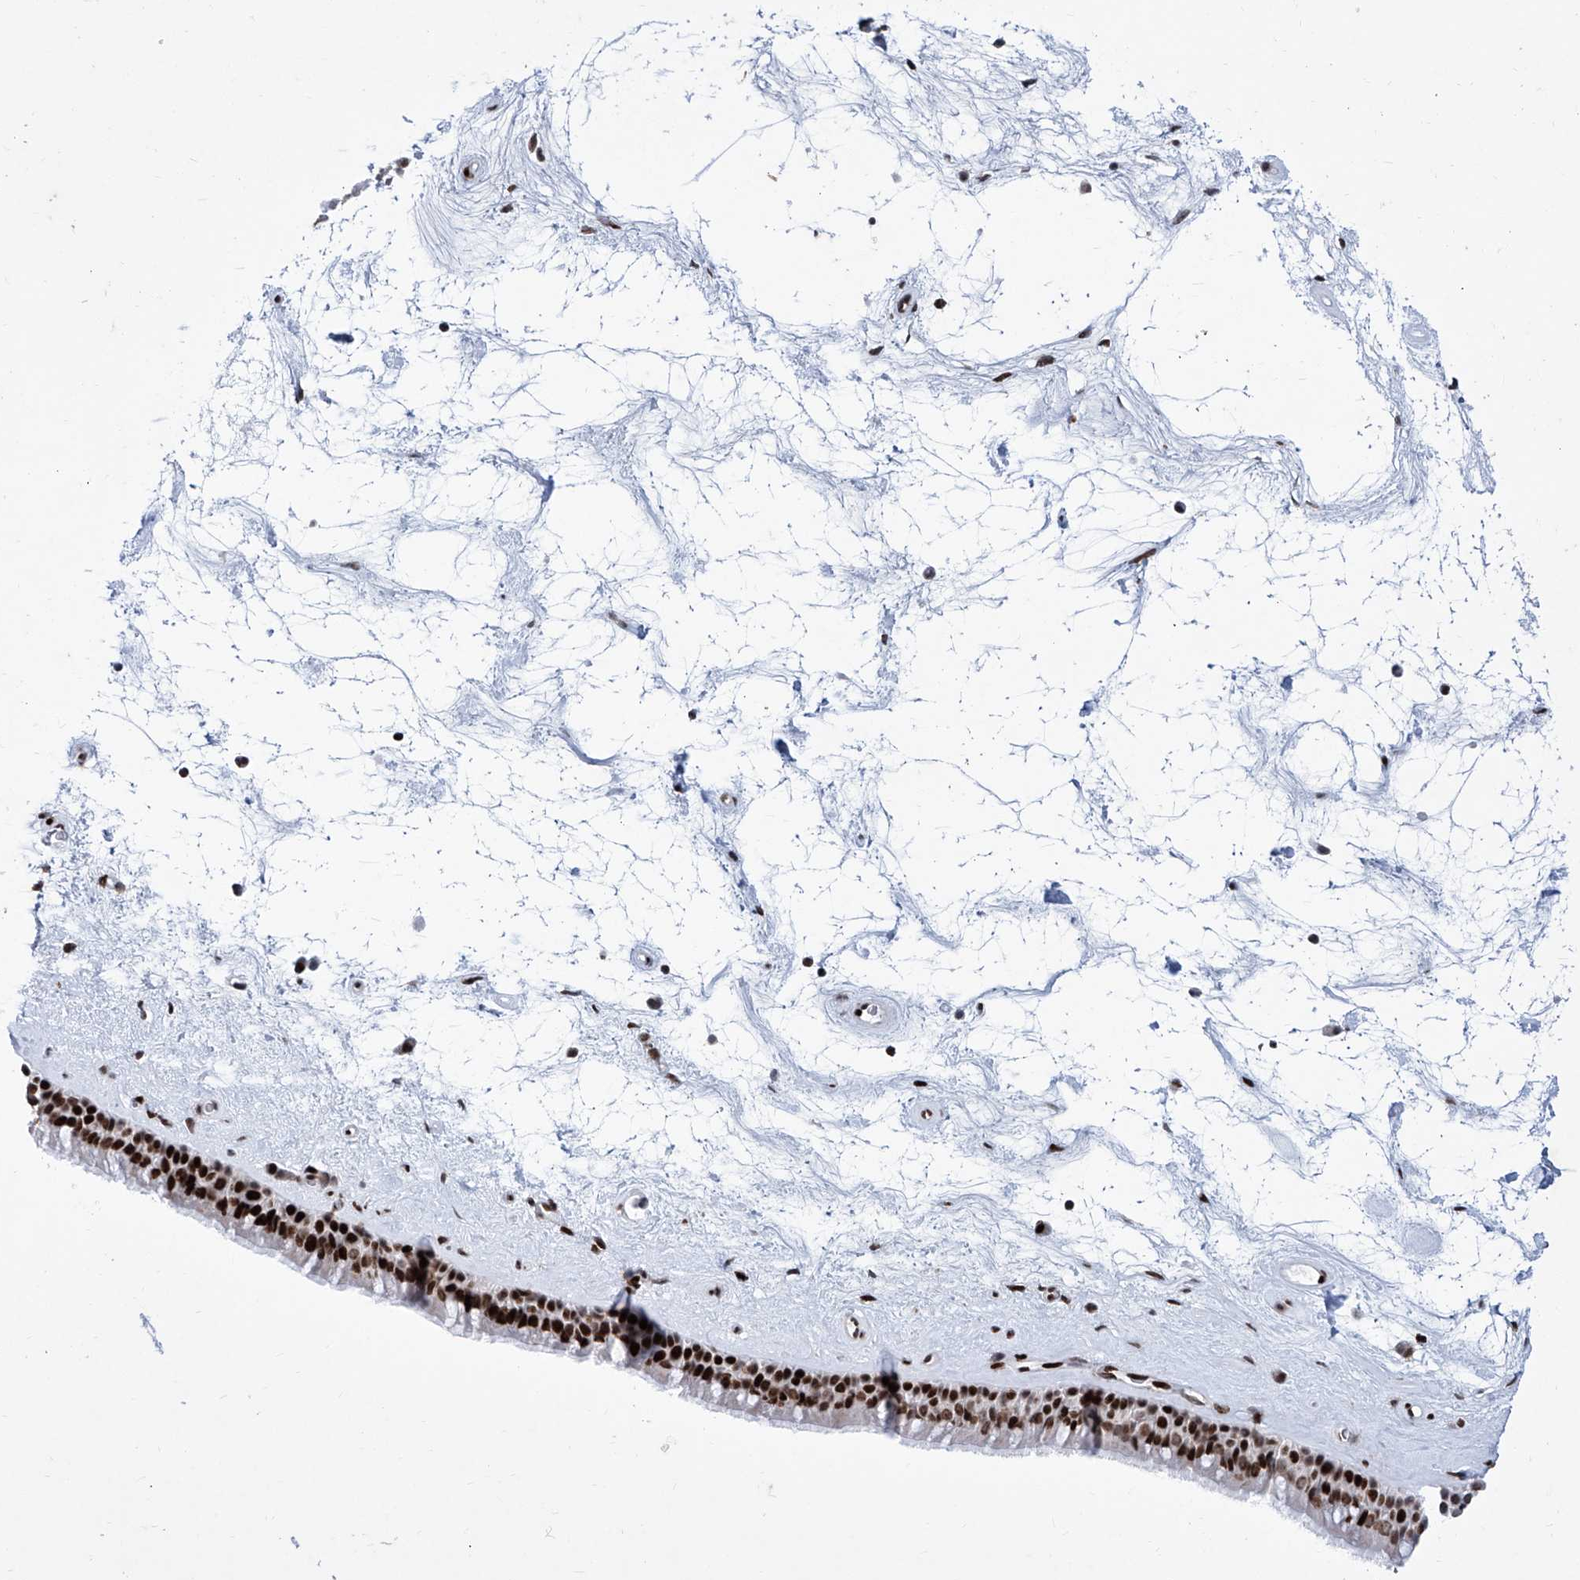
{"staining": {"intensity": "strong", "quantity": ">75%", "location": "nuclear"}, "tissue": "nasopharynx", "cell_type": "Respiratory epithelial cells", "image_type": "normal", "snomed": [{"axis": "morphology", "description": "Normal tissue, NOS"}, {"axis": "topography", "description": "Nasopharynx"}], "caption": "An IHC photomicrograph of benign tissue is shown. Protein staining in brown highlights strong nuclear positivity in nasopharynx within respiratory epithelial cells.", "gene": "HEY2", "patient": {"sex": "male", "age": 64}}